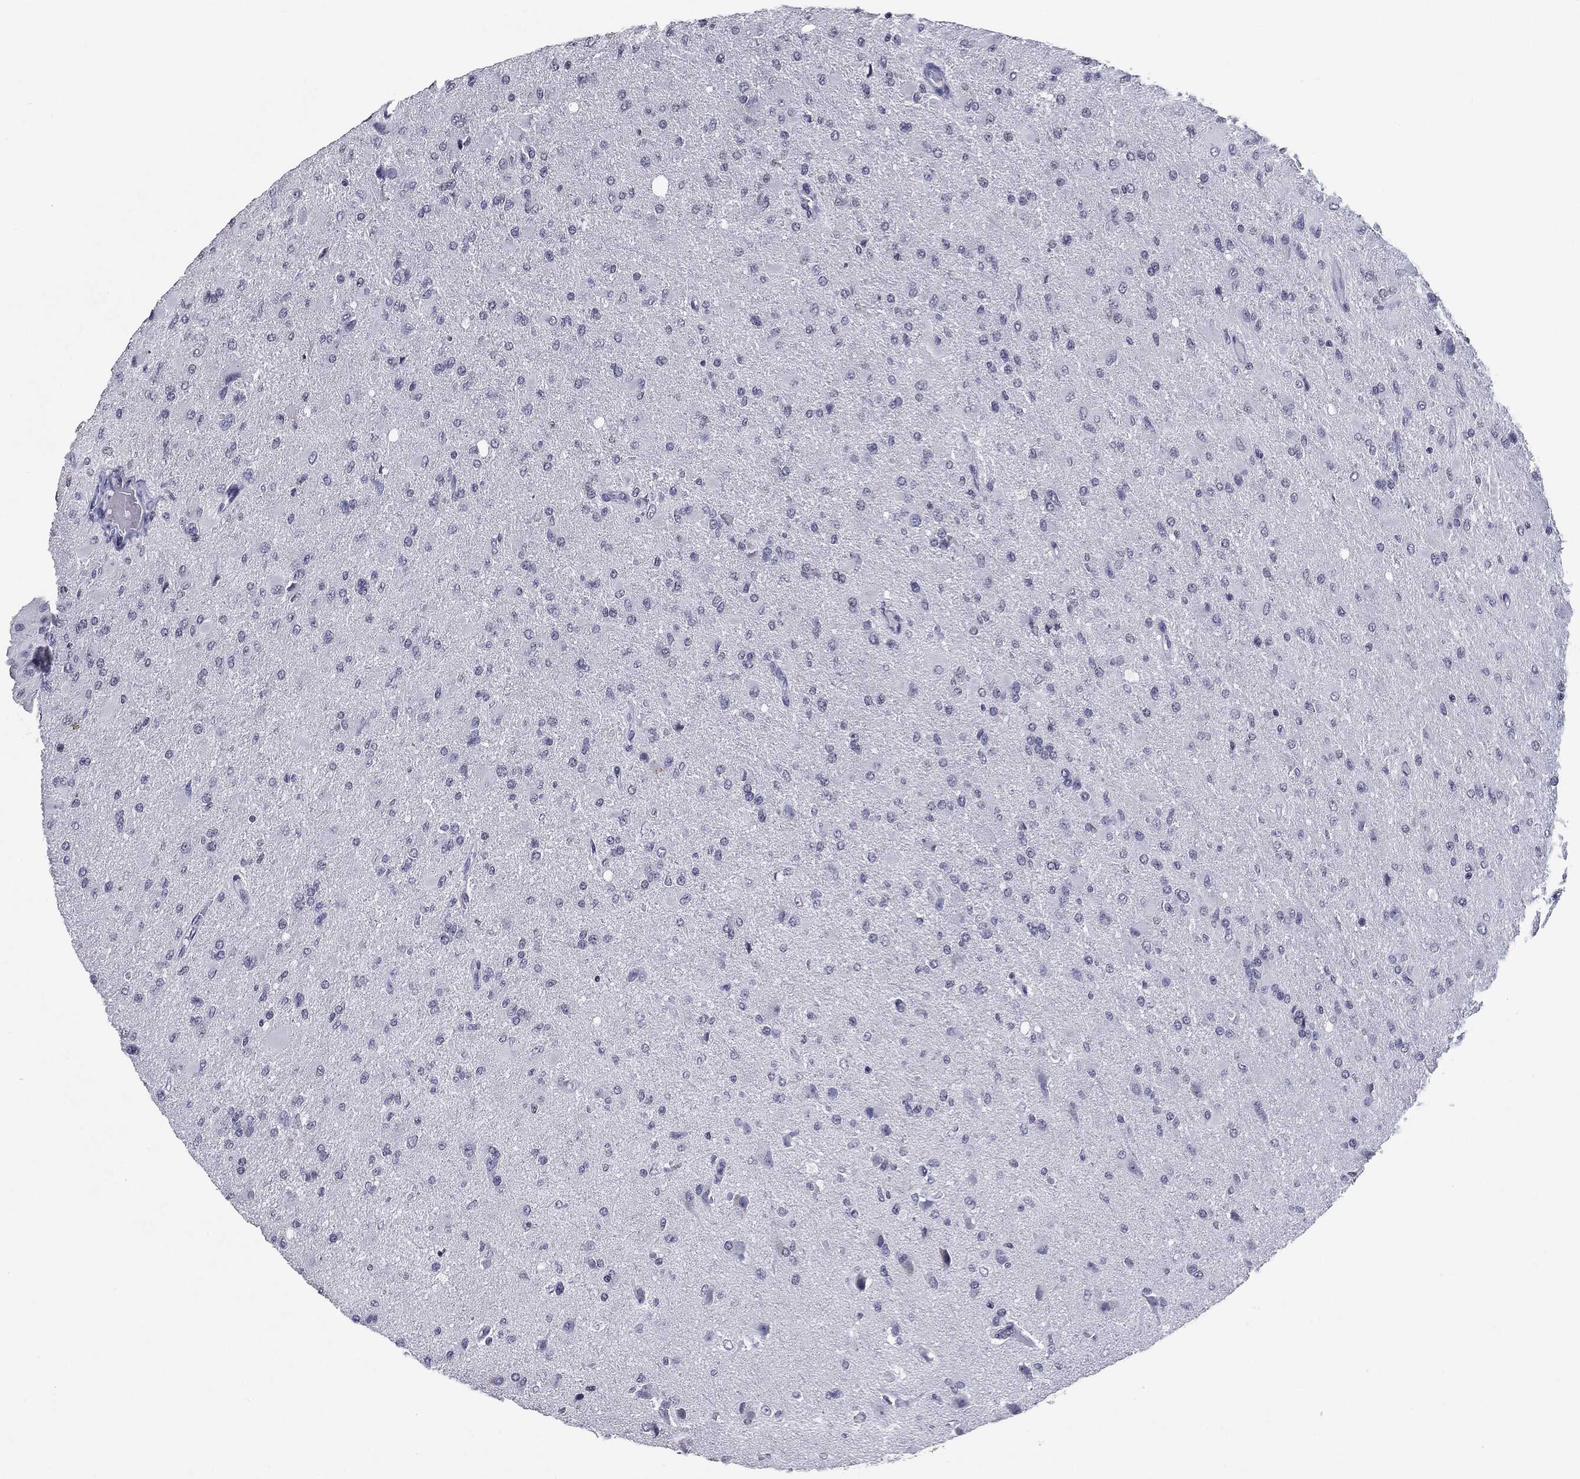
{"staining": {"intensity": "negative", "quantity": "none", "location": "none"}, "tissue": "glioma", "cell_type": "Tumor cells", "image_type": "cancer", "snomed": [{"axis": "morphology", "description": "Glioma, malignant, High grade"}, {"axis": "topography", "description": "Cerebral cortex"}], "caption": "Immunohistochemical staining of glioma demonstrates no significant staining in tumor cells.", "gene": "SERPINB4", "patient": {"sex": "female", "age": 36}}